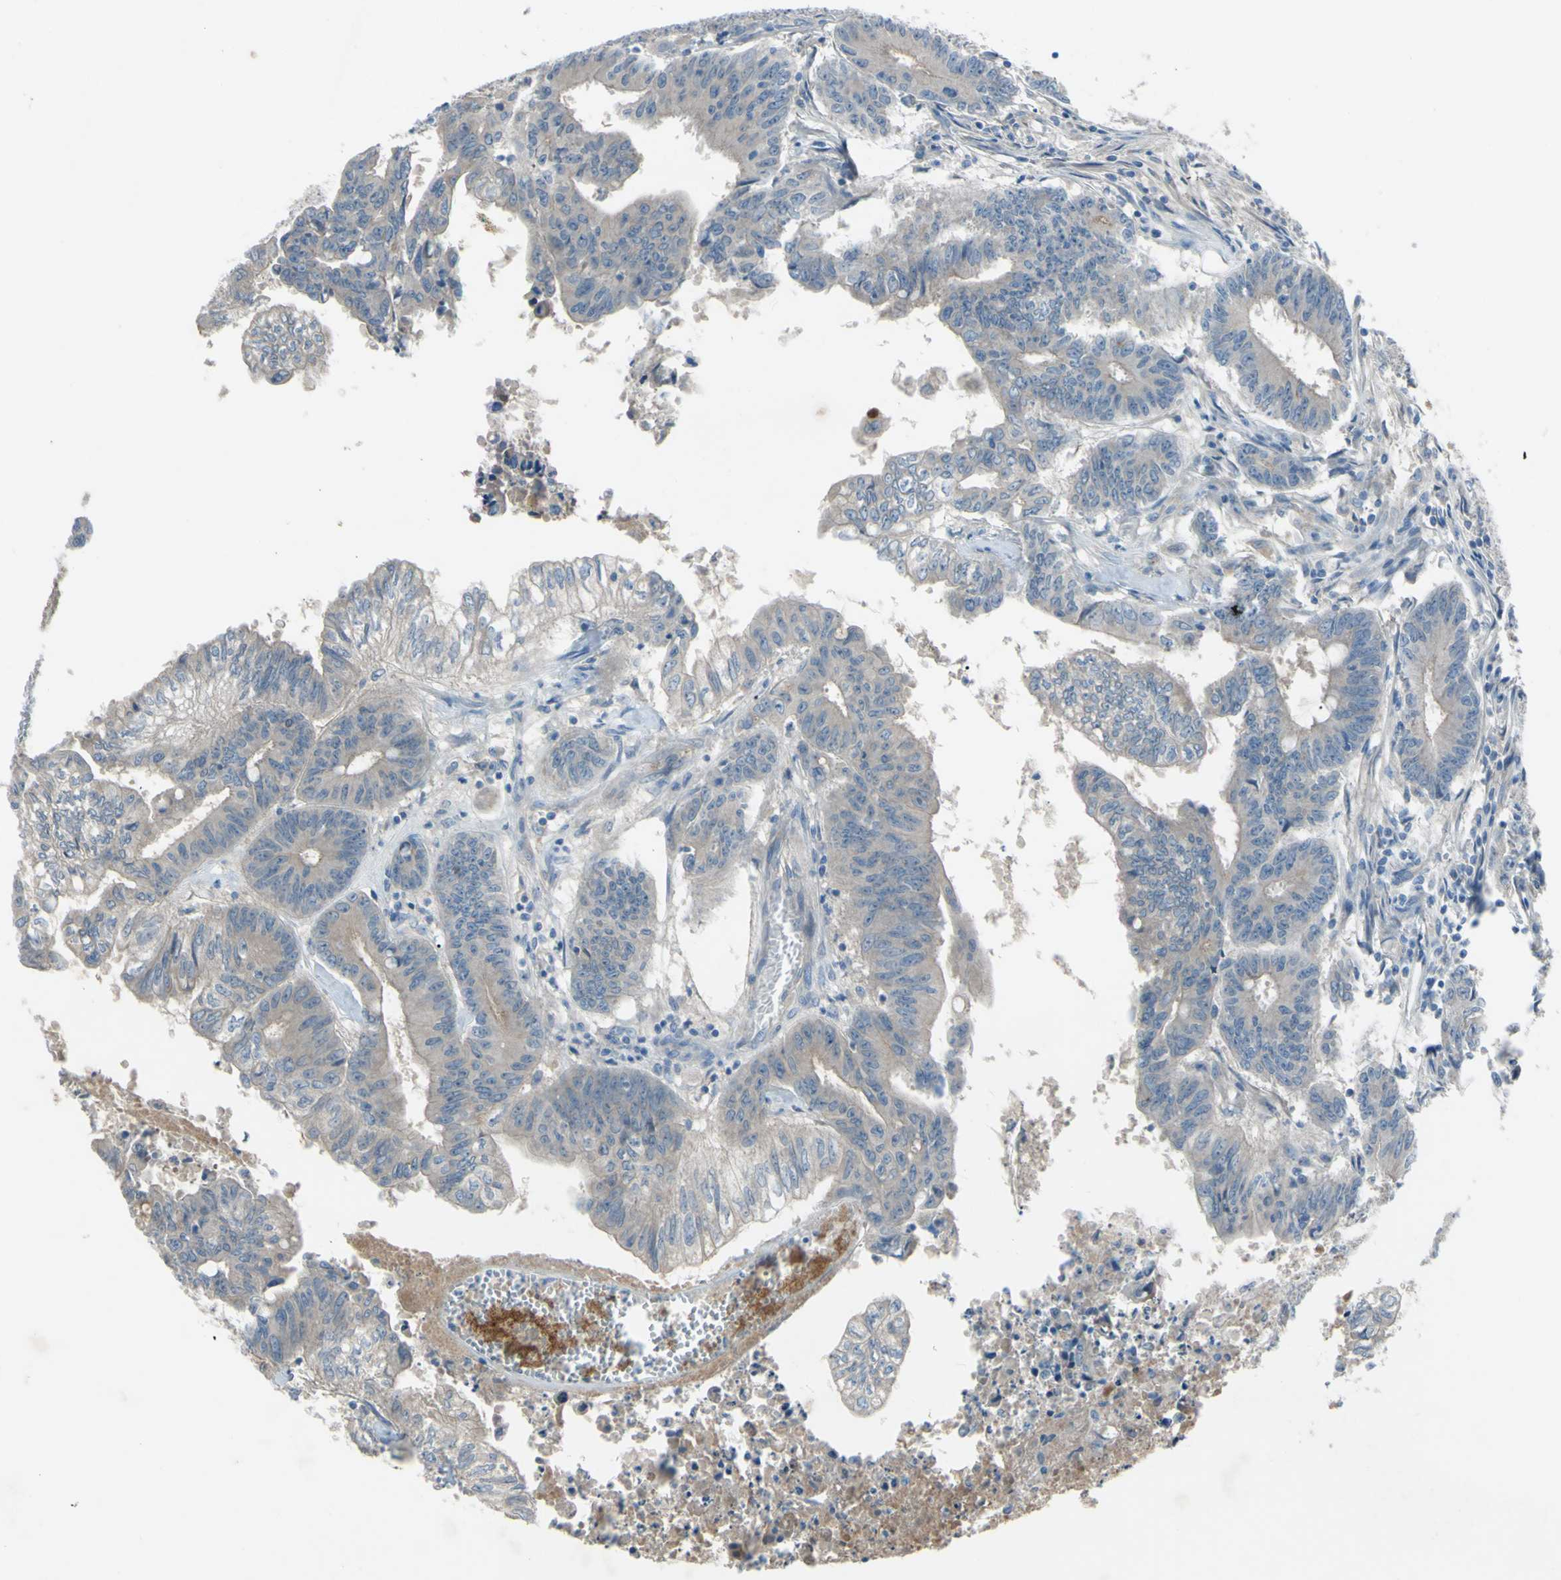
{"staining": {"intensity": "weak", "quantity": "<25%", "location": "cytoplasmic/membranous"}, "tissue": "colorectal cancer", "cell_type": "Tumor cells", "image_type": "cancer", "snomed": [{"axis": "morphology", "description": "Adenocarcinoma, NOS"}, {"axis": "topography", "description": "Colon"}], "caption": "Immunohistochemistry (IHC) of human colorectal cancer (adenocarcinoma) exhibits no expression in tumor cells.", "gene": "ATRN", "patient": {"sex": "male", "age": 45}}